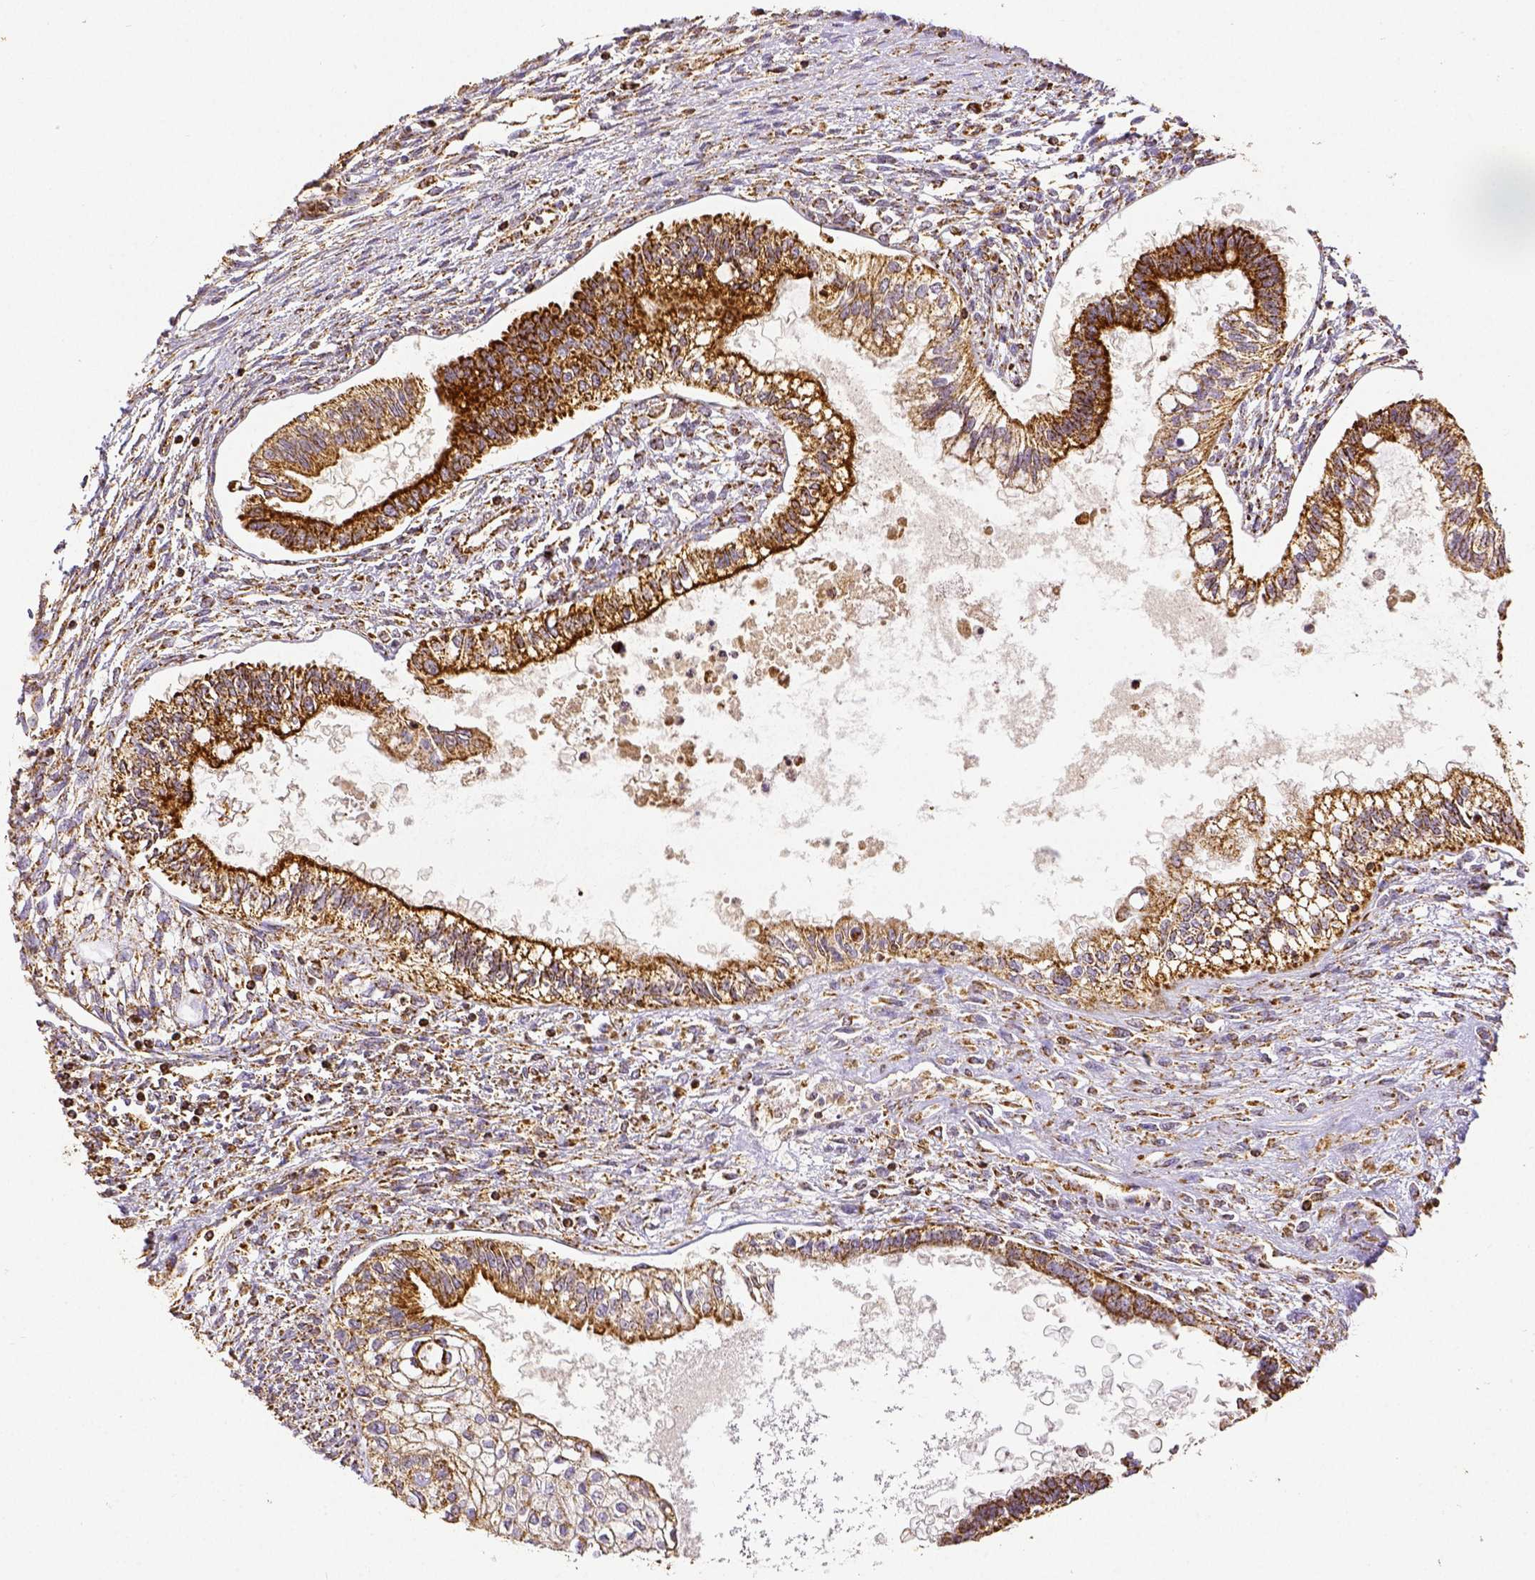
{"staining": {"intensity": "strong", "quantity": ">75%", "location": "cytoplasmic/membranous"}, "tissue": "testis cancer", "cell_type": "Tumor cells", "image_type": "cancer", "snomed": [{"axis": "morphology", "description": "Carcinoma, Embryonal, NOS"}, {"axis": "topography", "description": "Testis"}], "caption": "Embryonal carcinoma (testis) stained with a protein marker shows strong staining in tumor cells.", "gene": "SDHB", "patient": {"sex": "male", "age": 37}}